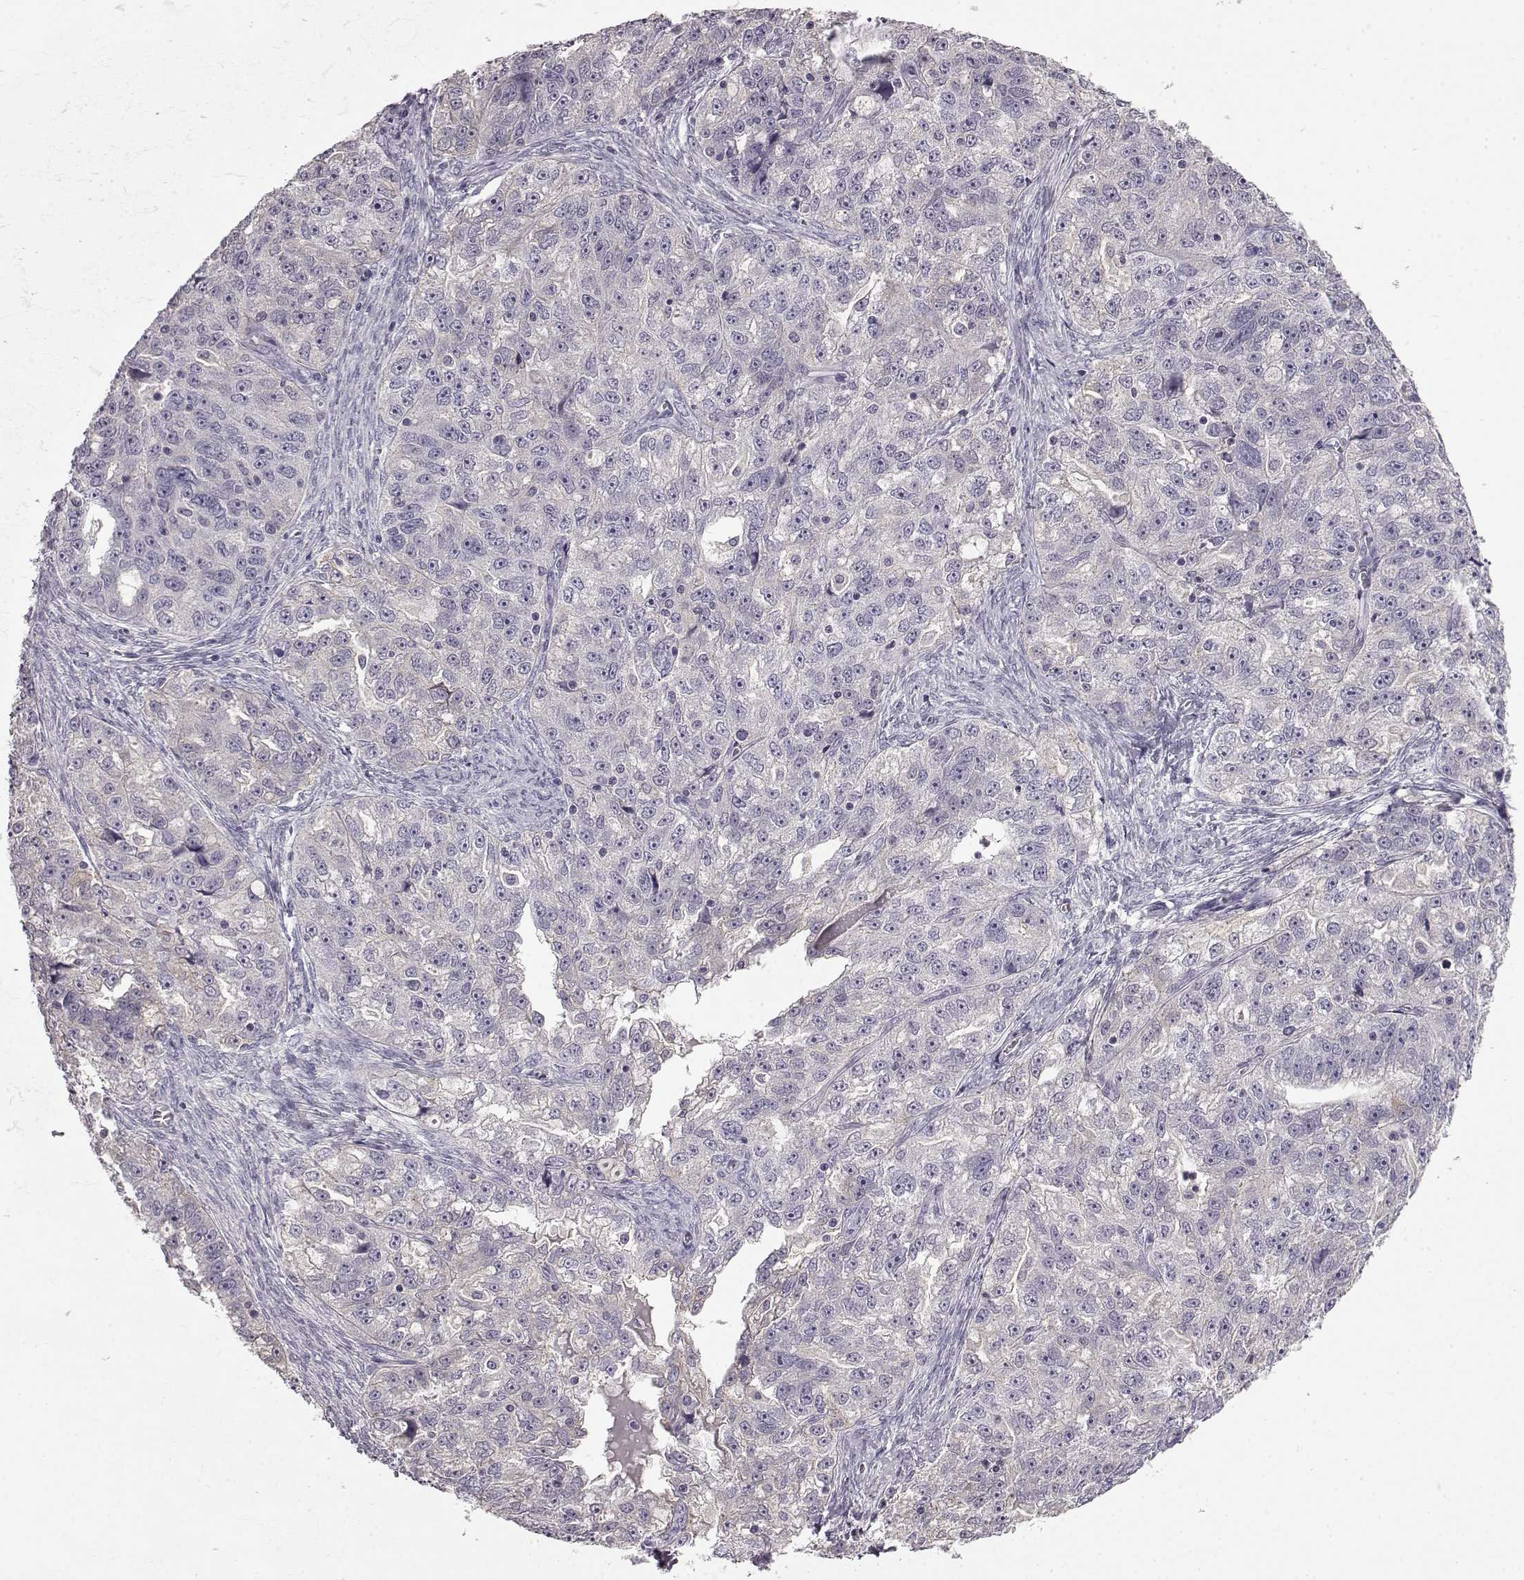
{"staining": {"intensity": "negative", "quantity": "none", "location": "none"}, "tissue": "ovarian cancer", "cell_type": "Tumor cells", "image_type": "cancer", "snomed": [{"axis": "morphology", "description": "Cystadenocarcinoma, serous, NOS"}, {"axis": "topography", "description": "Ovary"}], "caption": "Immunohistochemical staining of ovarian cancer (serous cystadenocarcinoma) exhibits no significant expression in tumor cells.", "gene": "KRT85", "patient": {"sex": "female", "age": 51}}